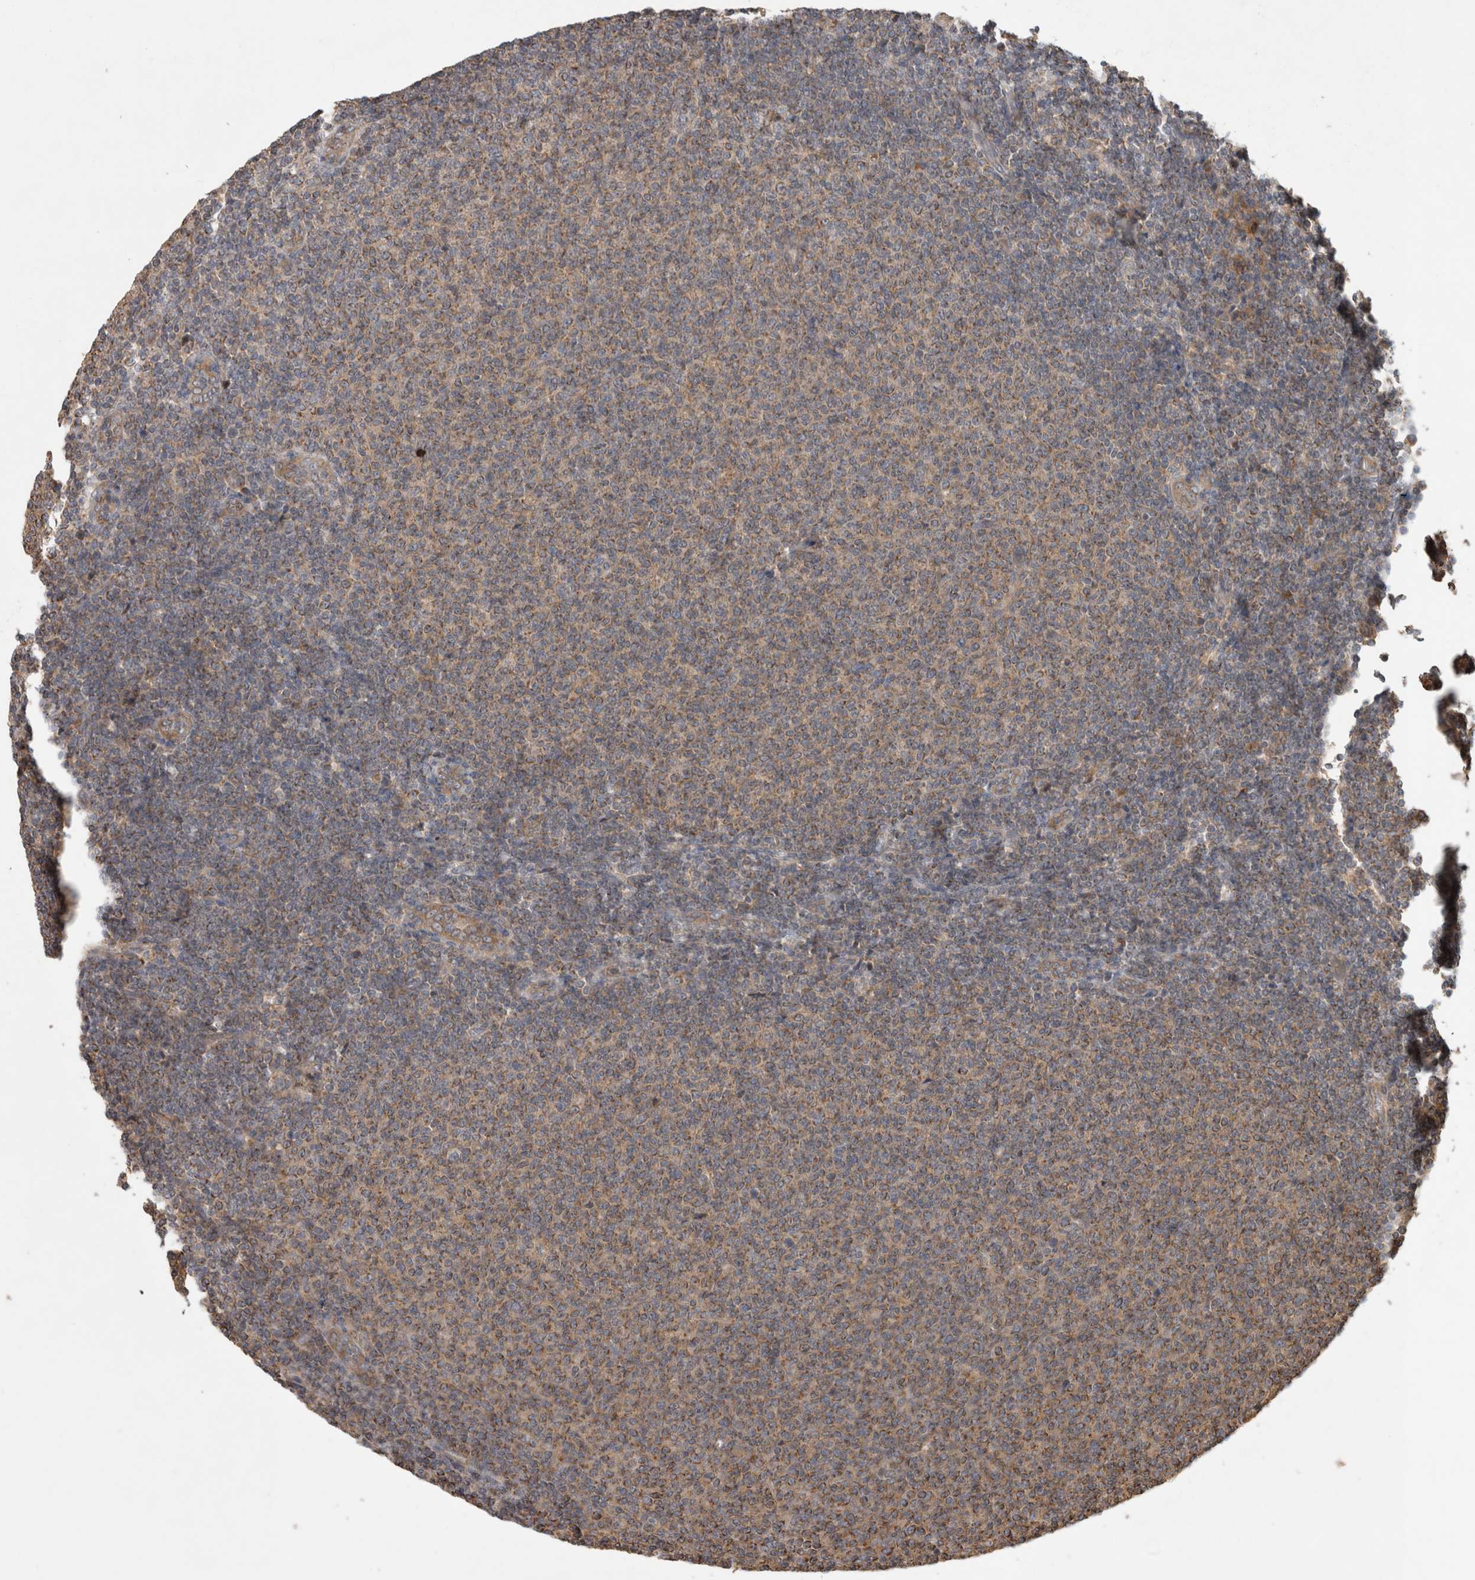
{"staining": {"intensity": "weak", "quantity": "25%-75%", "location": "cytoplasmic/membranous"}, "tissue": "lymphoma", "cell_type": "Tumor cells", "image_type": "cancer", "snomed": [{"axis": "morphology", "description": "Malignant lymphoma, non-Hodgkin's type, Low grade"}, {"axis": "topography", "description": "Lymph node"}], "caption": "A high-resolution image shows immunohistochemistry staining of lymphoma, which shows weak cytoplasmic/membranous positivity in approximately 25%-75% of tumor cells.", "gene": "SERAC1", "patient": {"sex": "male", "age": 66}}